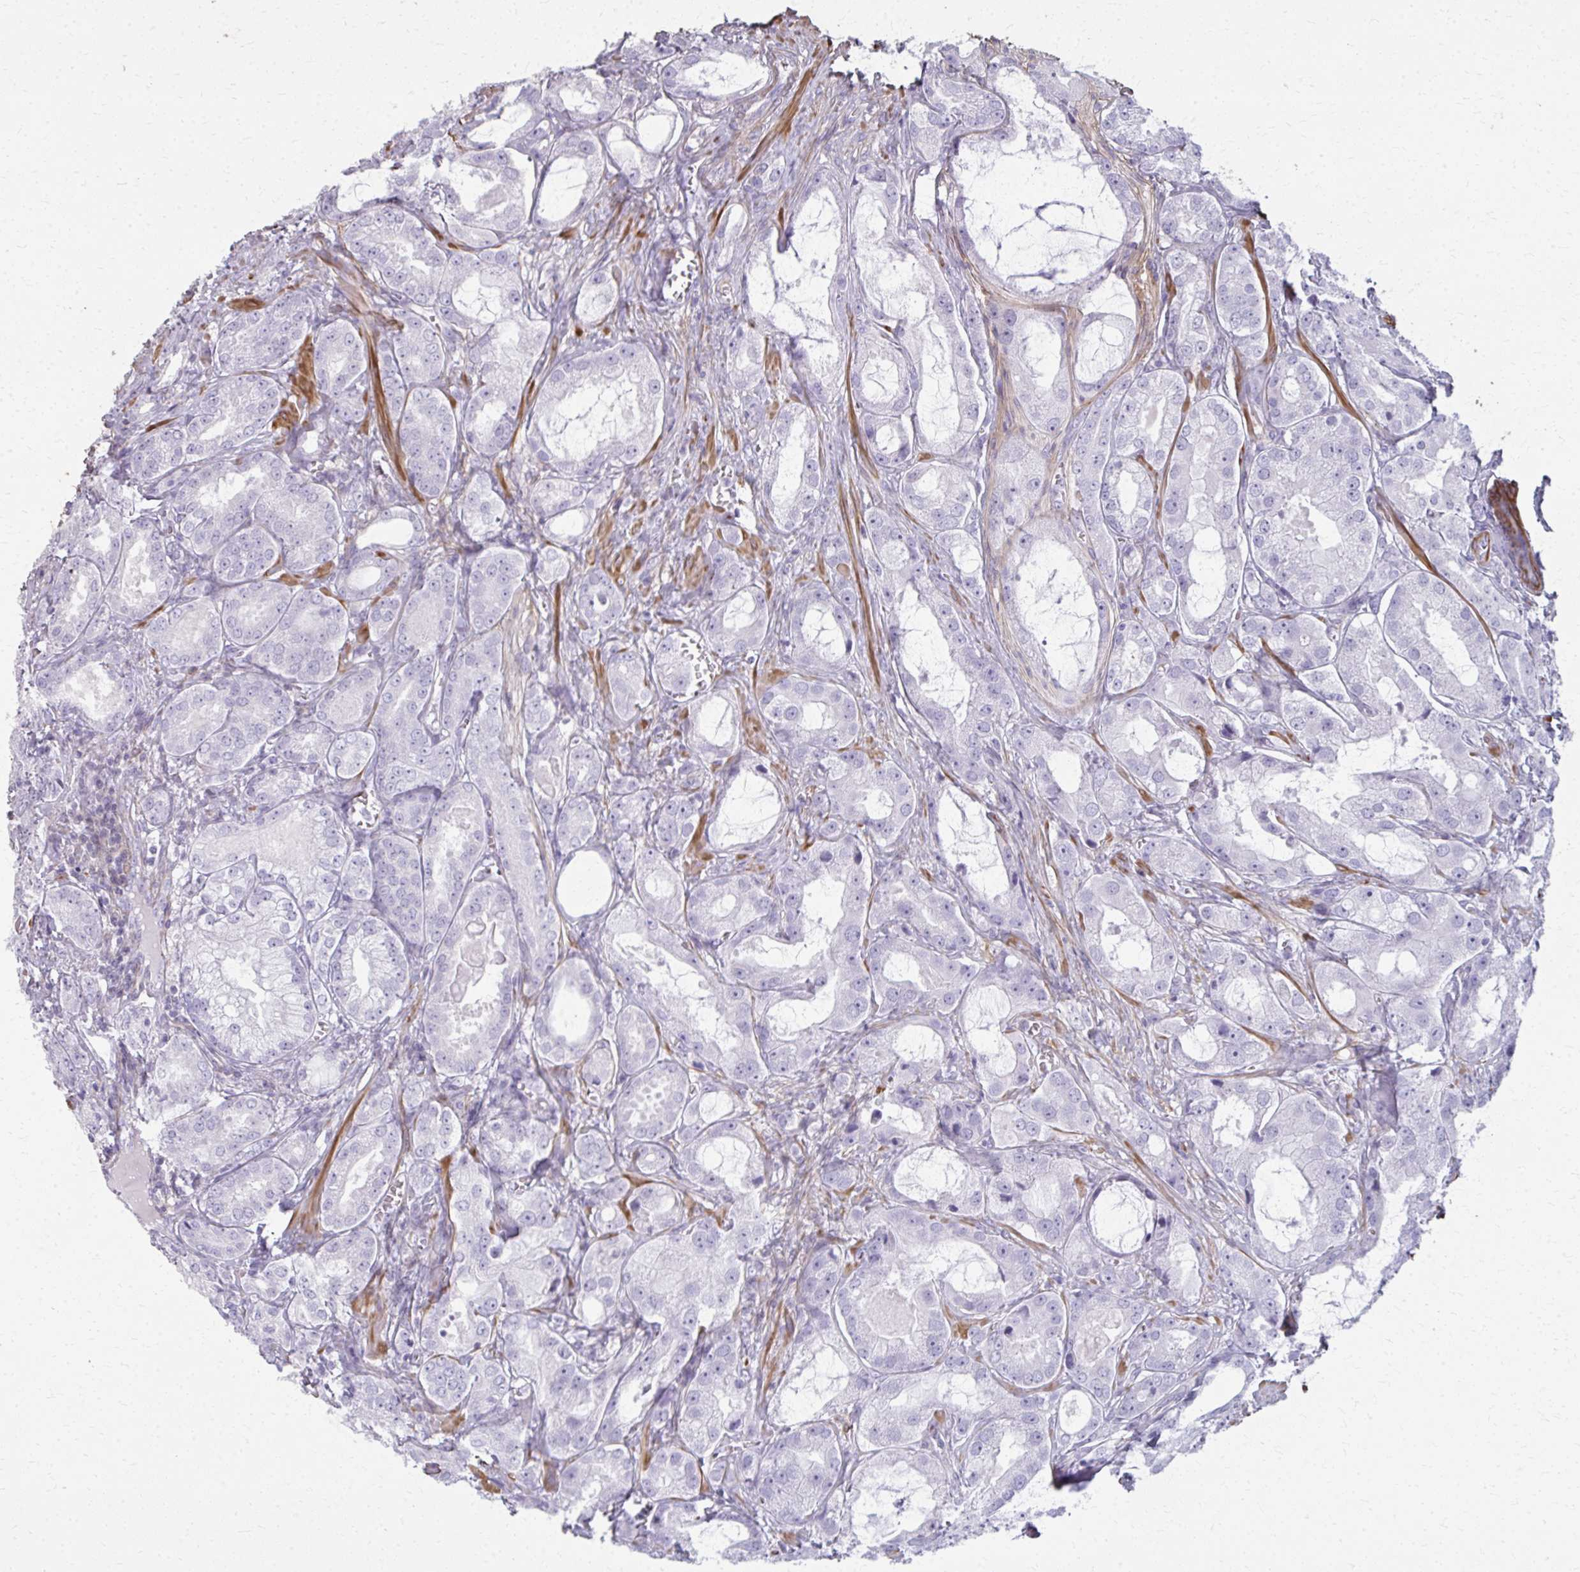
{"staining": {"intensity": "negative", "quantity": "none", "location": "none"}, "tissue": "prostate cancer", "cell_type": "Tumor cells", "image_type": "cancer", "snomed": [{"axis": "morphology", "description": "Adenocarcinoma, High grade"}, {"axis": "topography", "description": "Prostate"}], "caption": "Protein analysis of prostate high-grade adenocarcinoma exhibits no significant positivity in tumor cells.", "gene": "TENM4", "patient": {"sex": "male", "age": 64}}